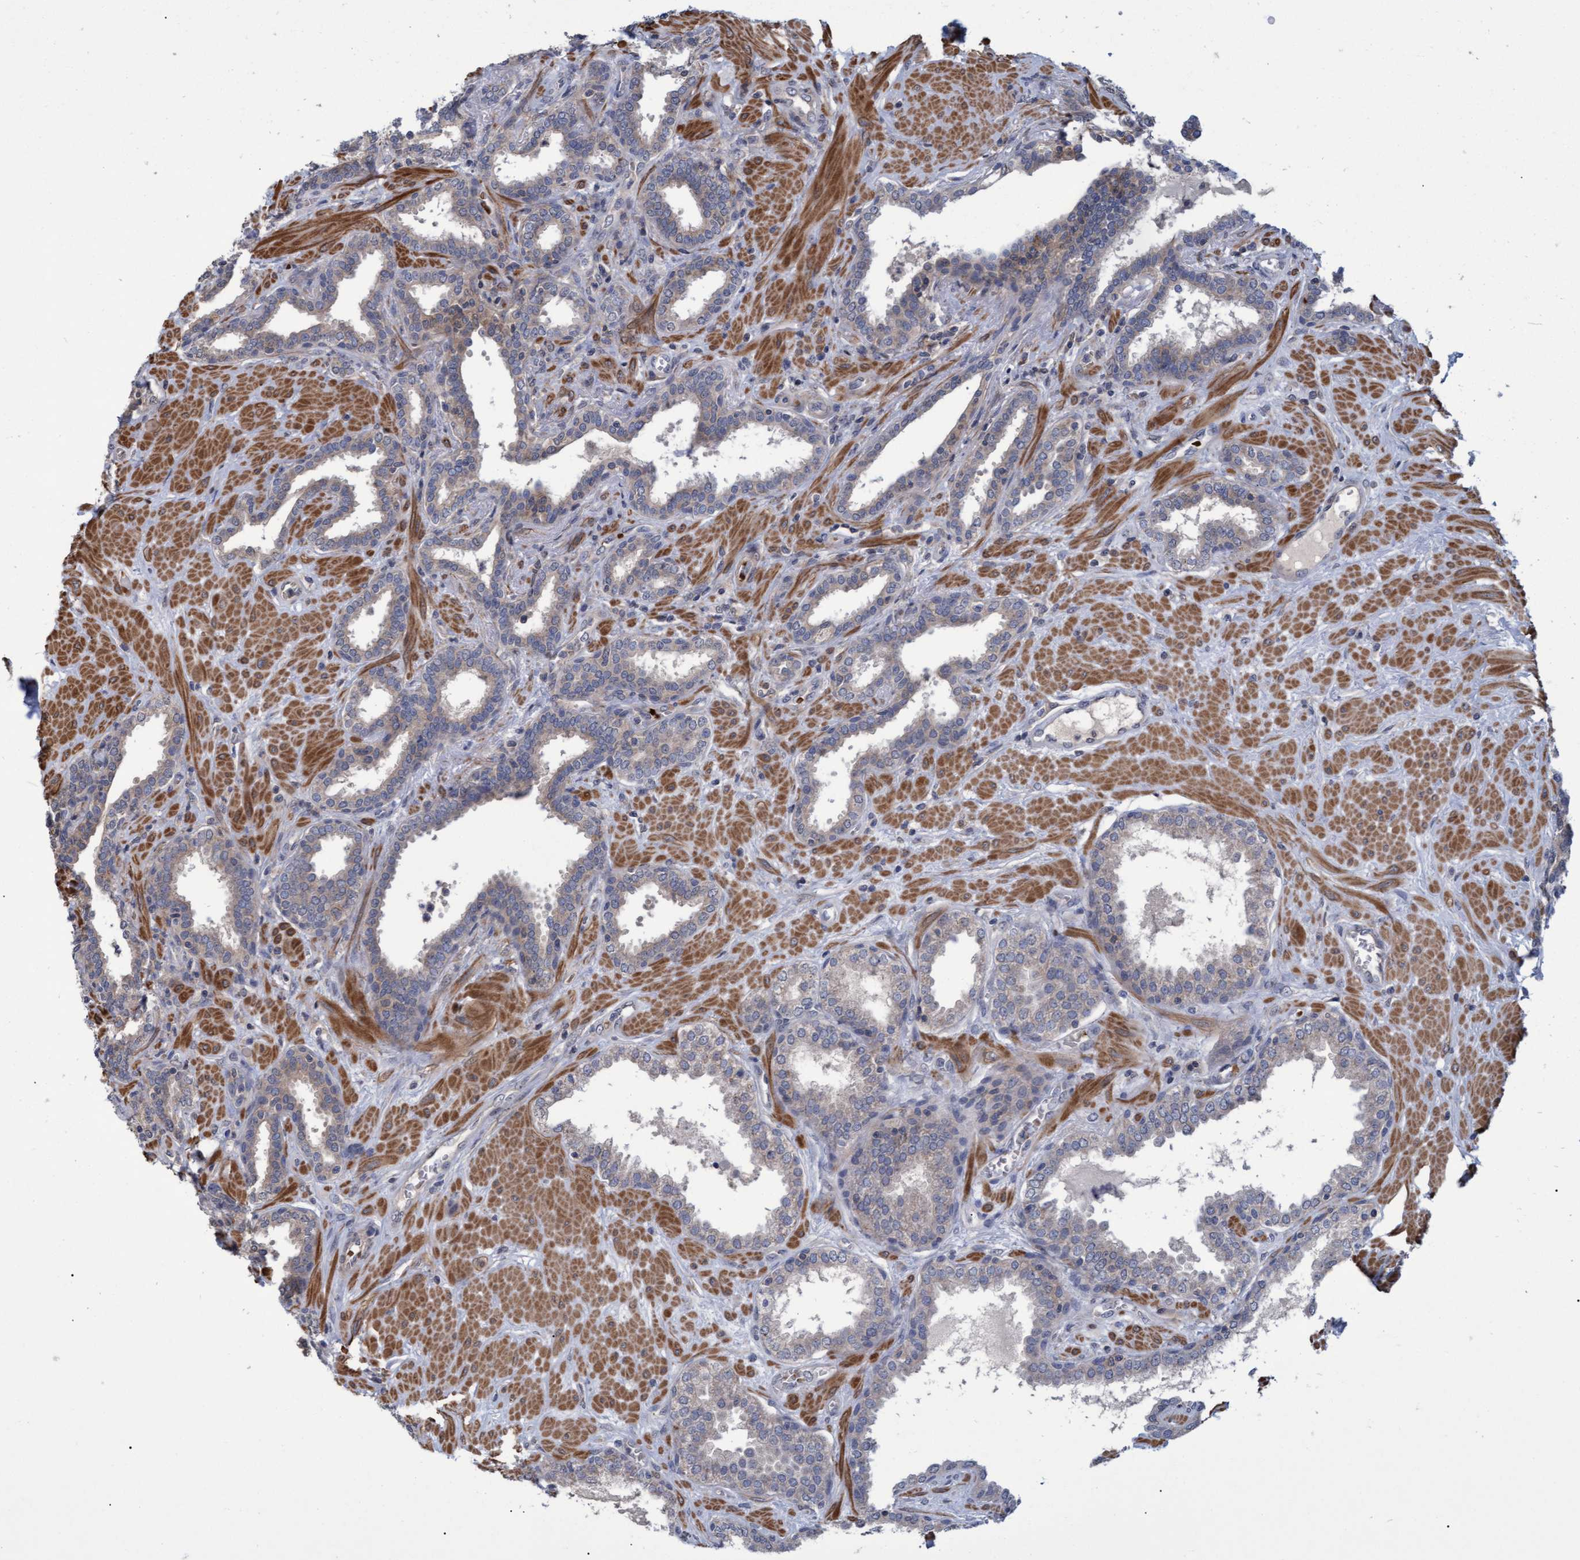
{"staining": {"intensity": "weak", "quantity": "<25%", "location": "cytoplasmic/membranous"}, "tissue": "prostate", "cell_type": "Glandular cells", "image_type": "normal", "snomed": [{"axis": "morphology", "description": "Normal tissue, NOS"}, {"axis": "topography", "description": "Prostate"}], "caption": "The immunohistochemistry (IHC) micrograph has no significant expression in glandular cells of prostate.", "gene": "NAA15", "patient": {"sex": "male", "age": 51}}